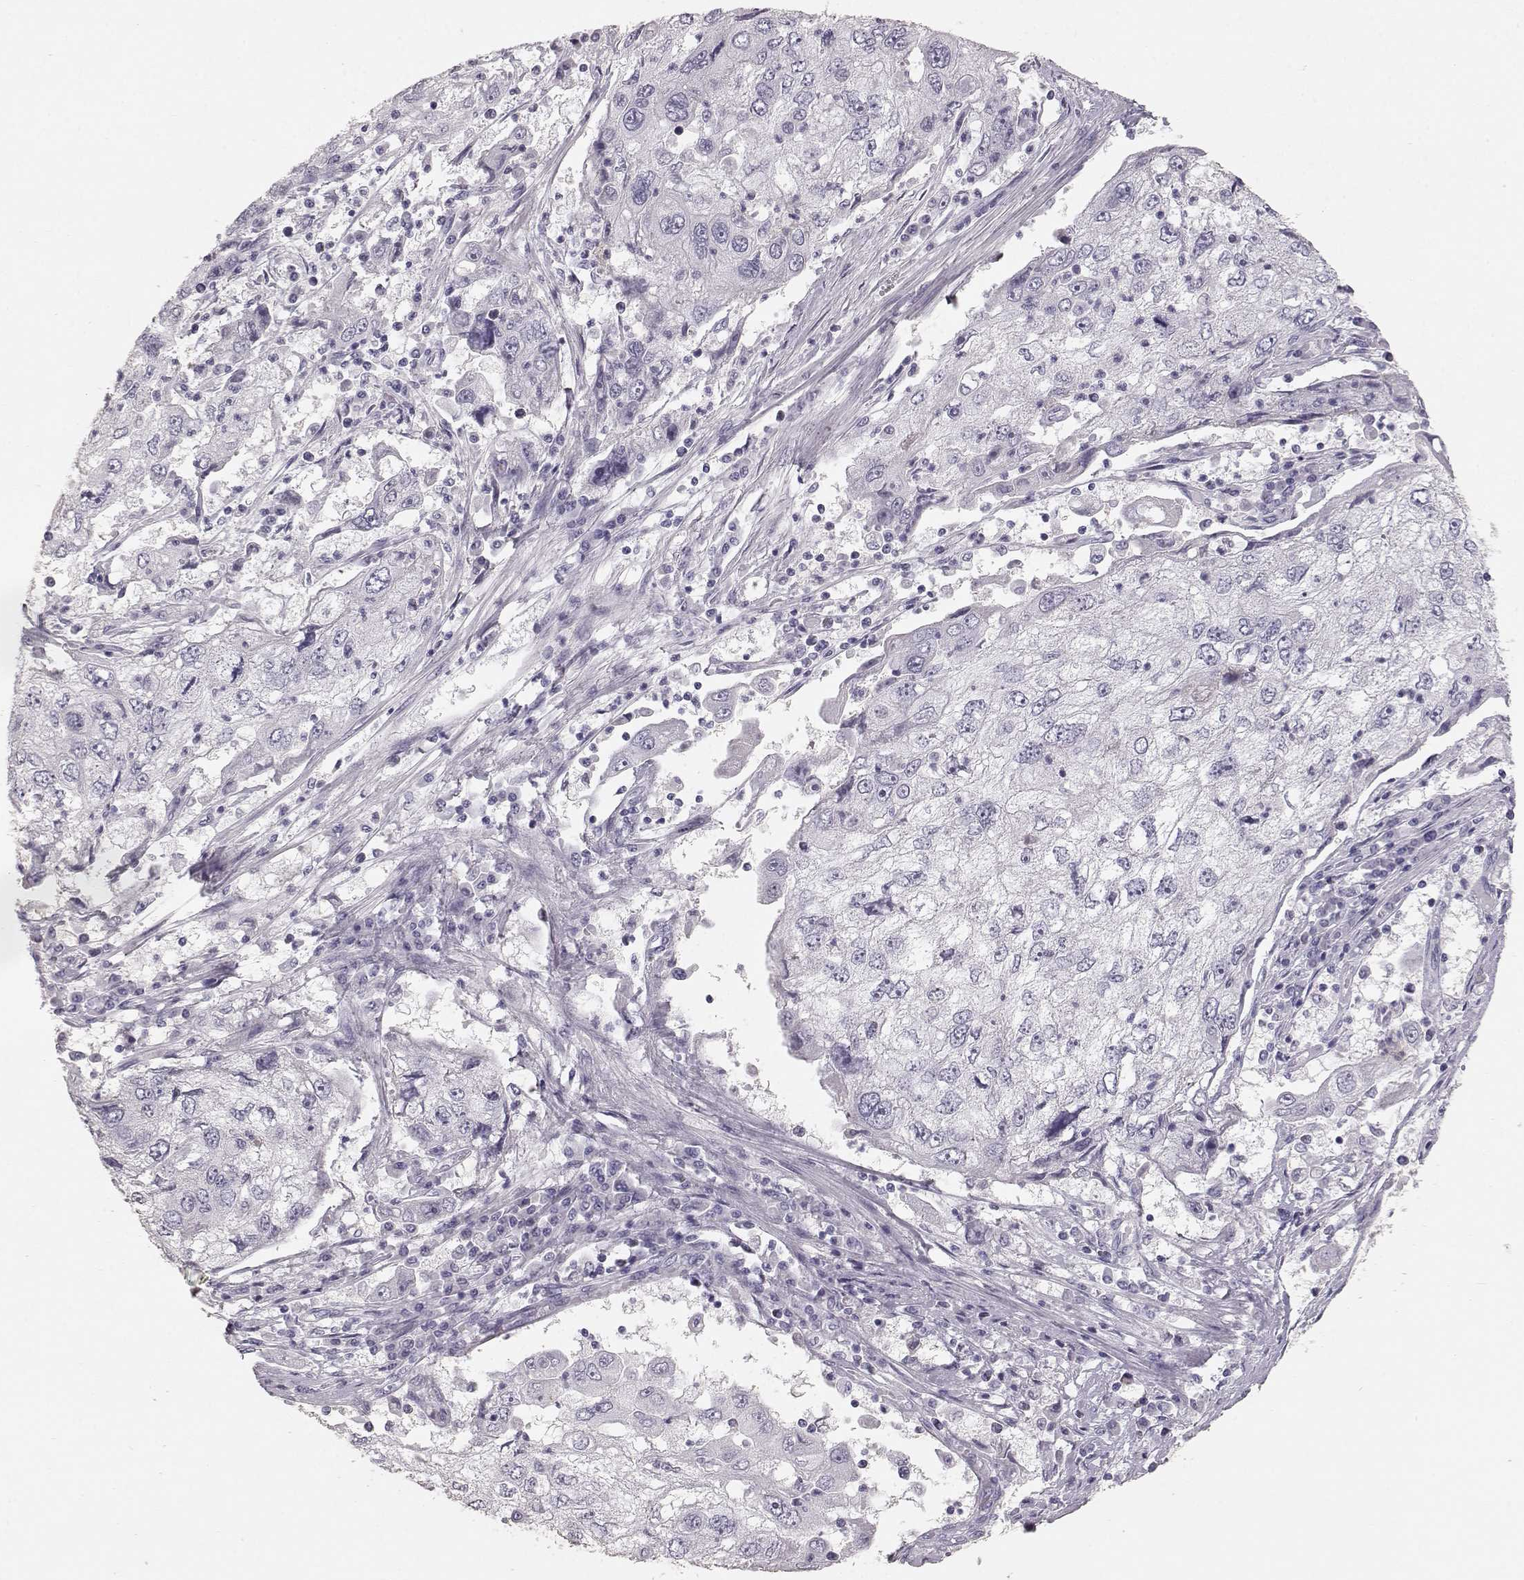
{"staining": {"intensity": "negative", "quantity": "none", "location": "none"}, "tissue": "cervical cancer", "cell_type": "Tumor cells", "image_type": "cancer", "snomed": [{"axis": "morphology", "description": "Squamous cell carcinoma, NOS"}, {"axis": "topography", "description": "Cervix"}], "caption": "Immunohistochemistry (IHC) of cervical cancer displays no expression in tumor cells.", "gene": "KRTAP16-1", "patient": {"sex": "female", "age": 36}}